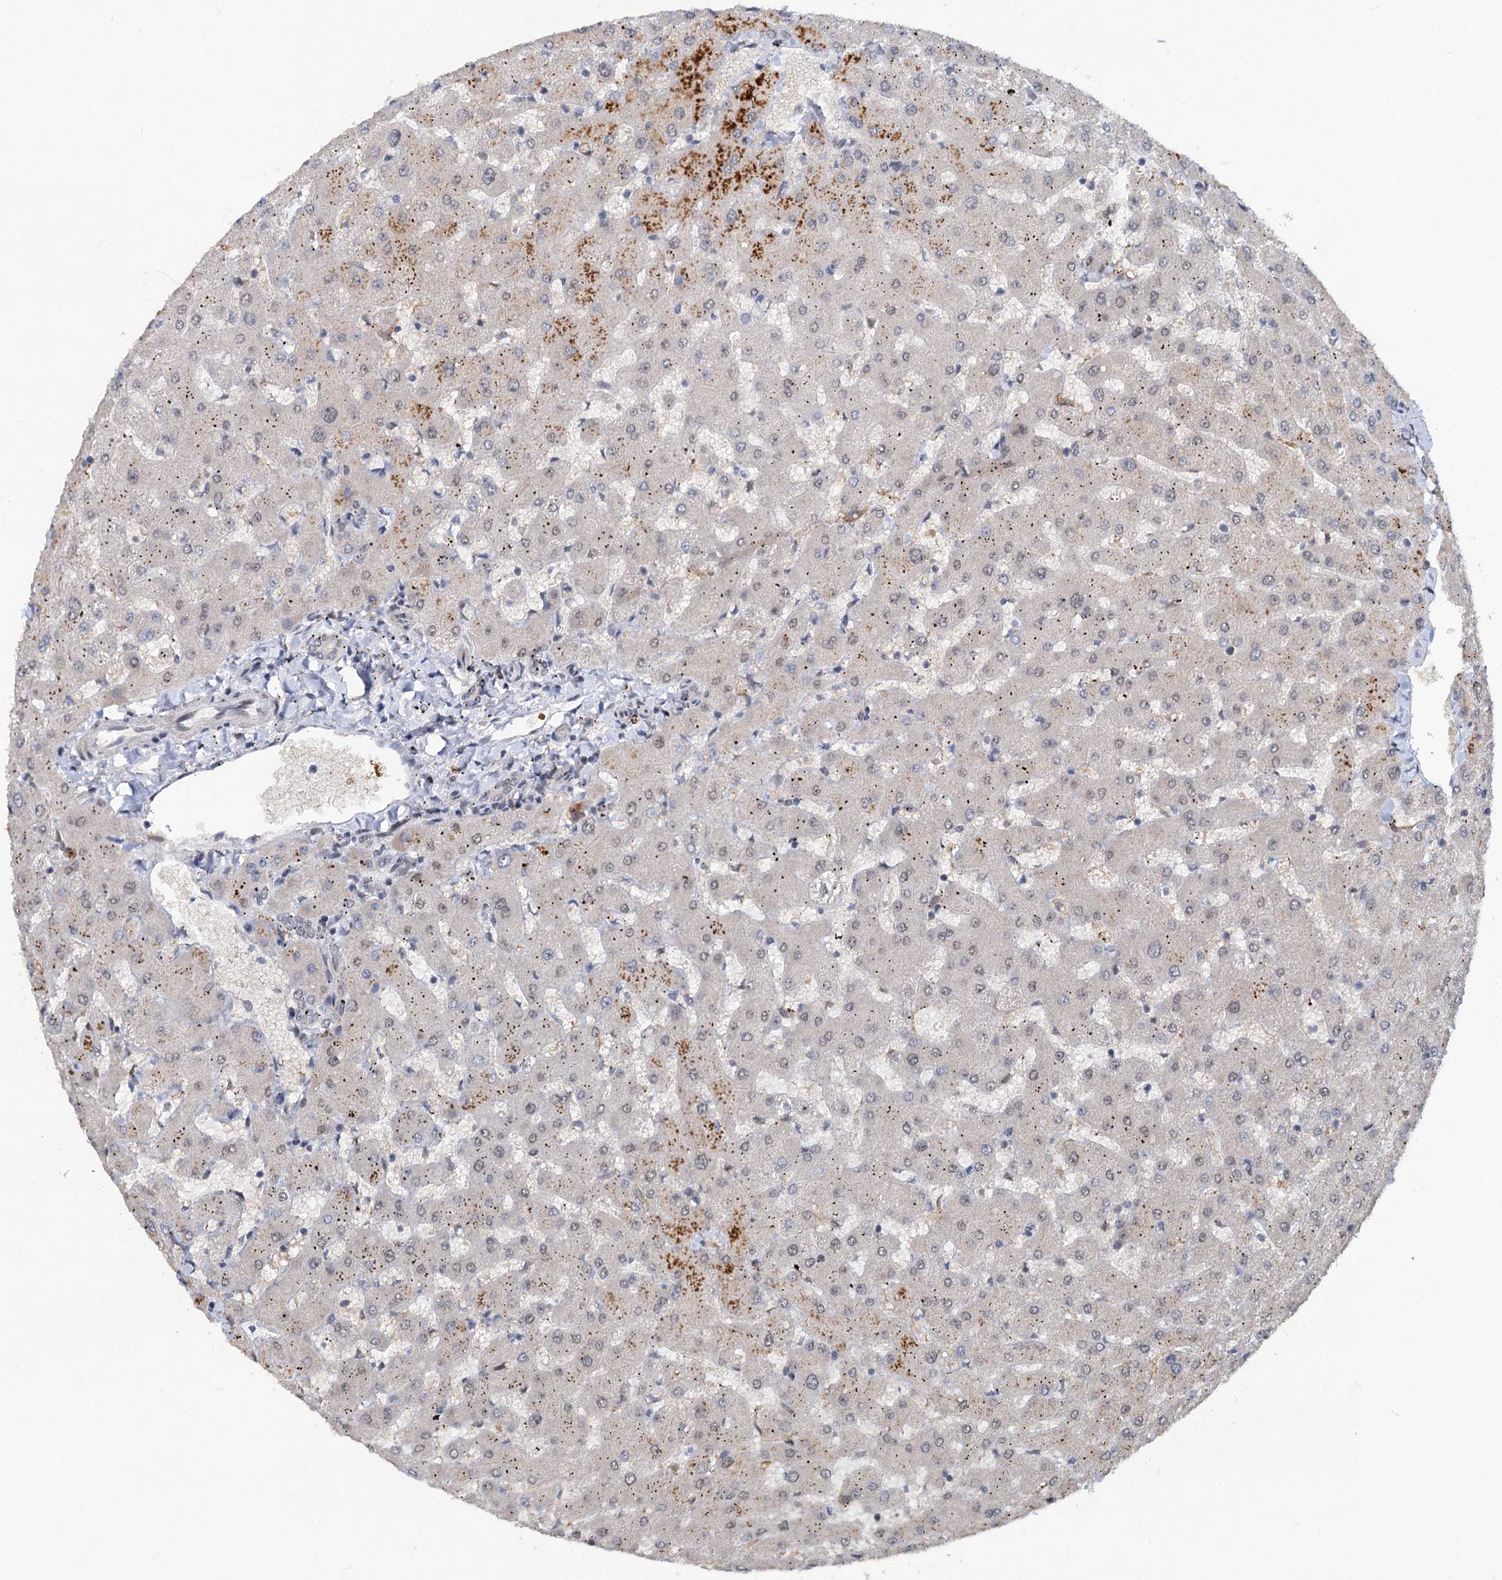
{"staining": {"intensity": "negative", "quantity": "none", "location": "none"}, "tissue": "liver", "cell_type": "Cholangiocytes", "image_type": "normal", "snomed": [{"axis": "morphology", "description": "Normal tissue, NOS"}, {"axis": "topography", "description": "Liver"}], "caption": "Liver stained for a protein using immunohistochemistry demonstrates no expression cholangiocytes.", "gene": "PHF8", "patient": {"sex": "female", "age": 63}}